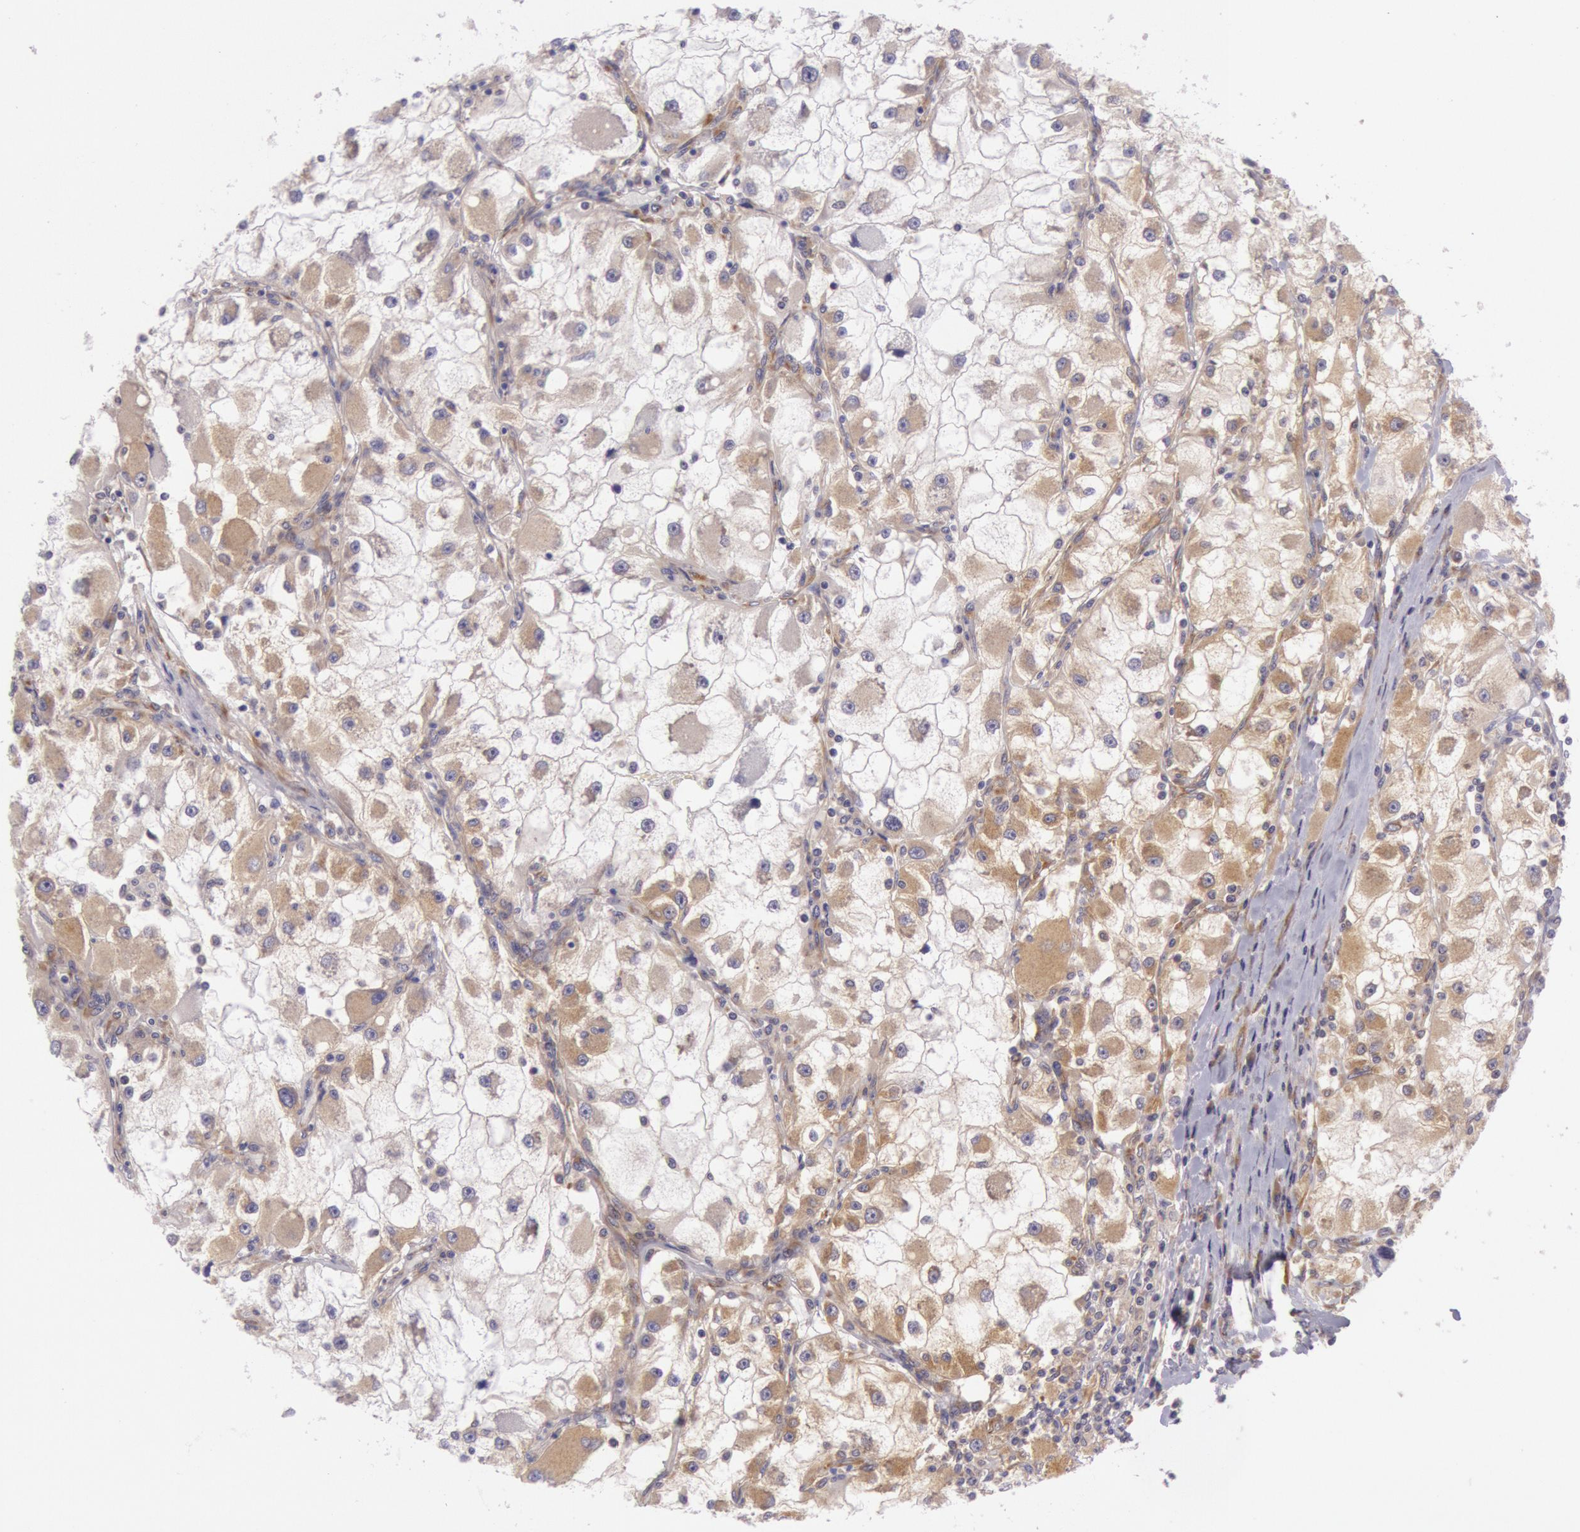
{"staining": {"intensity": "moderate", "quantity": ">75%", "location": "cytoplasmic/membranous"}, "tissue": "renal cancer", "cell_type": "Tumor cells", "image_type": "cancer", "snomed": [{"axis": "morphology", "description": "Adenocarcinoma, NOS"}, {"axis": "topography", "description": "Kidney"}], "caption": "Adenocarcinoma (renal) stained with a brown dye shows moderate cytoplasmic/membranous positive staining in approximately >75% of tumor cells.", "gene": "CHUK", "patient": {"sex": "female", "age": 73}}